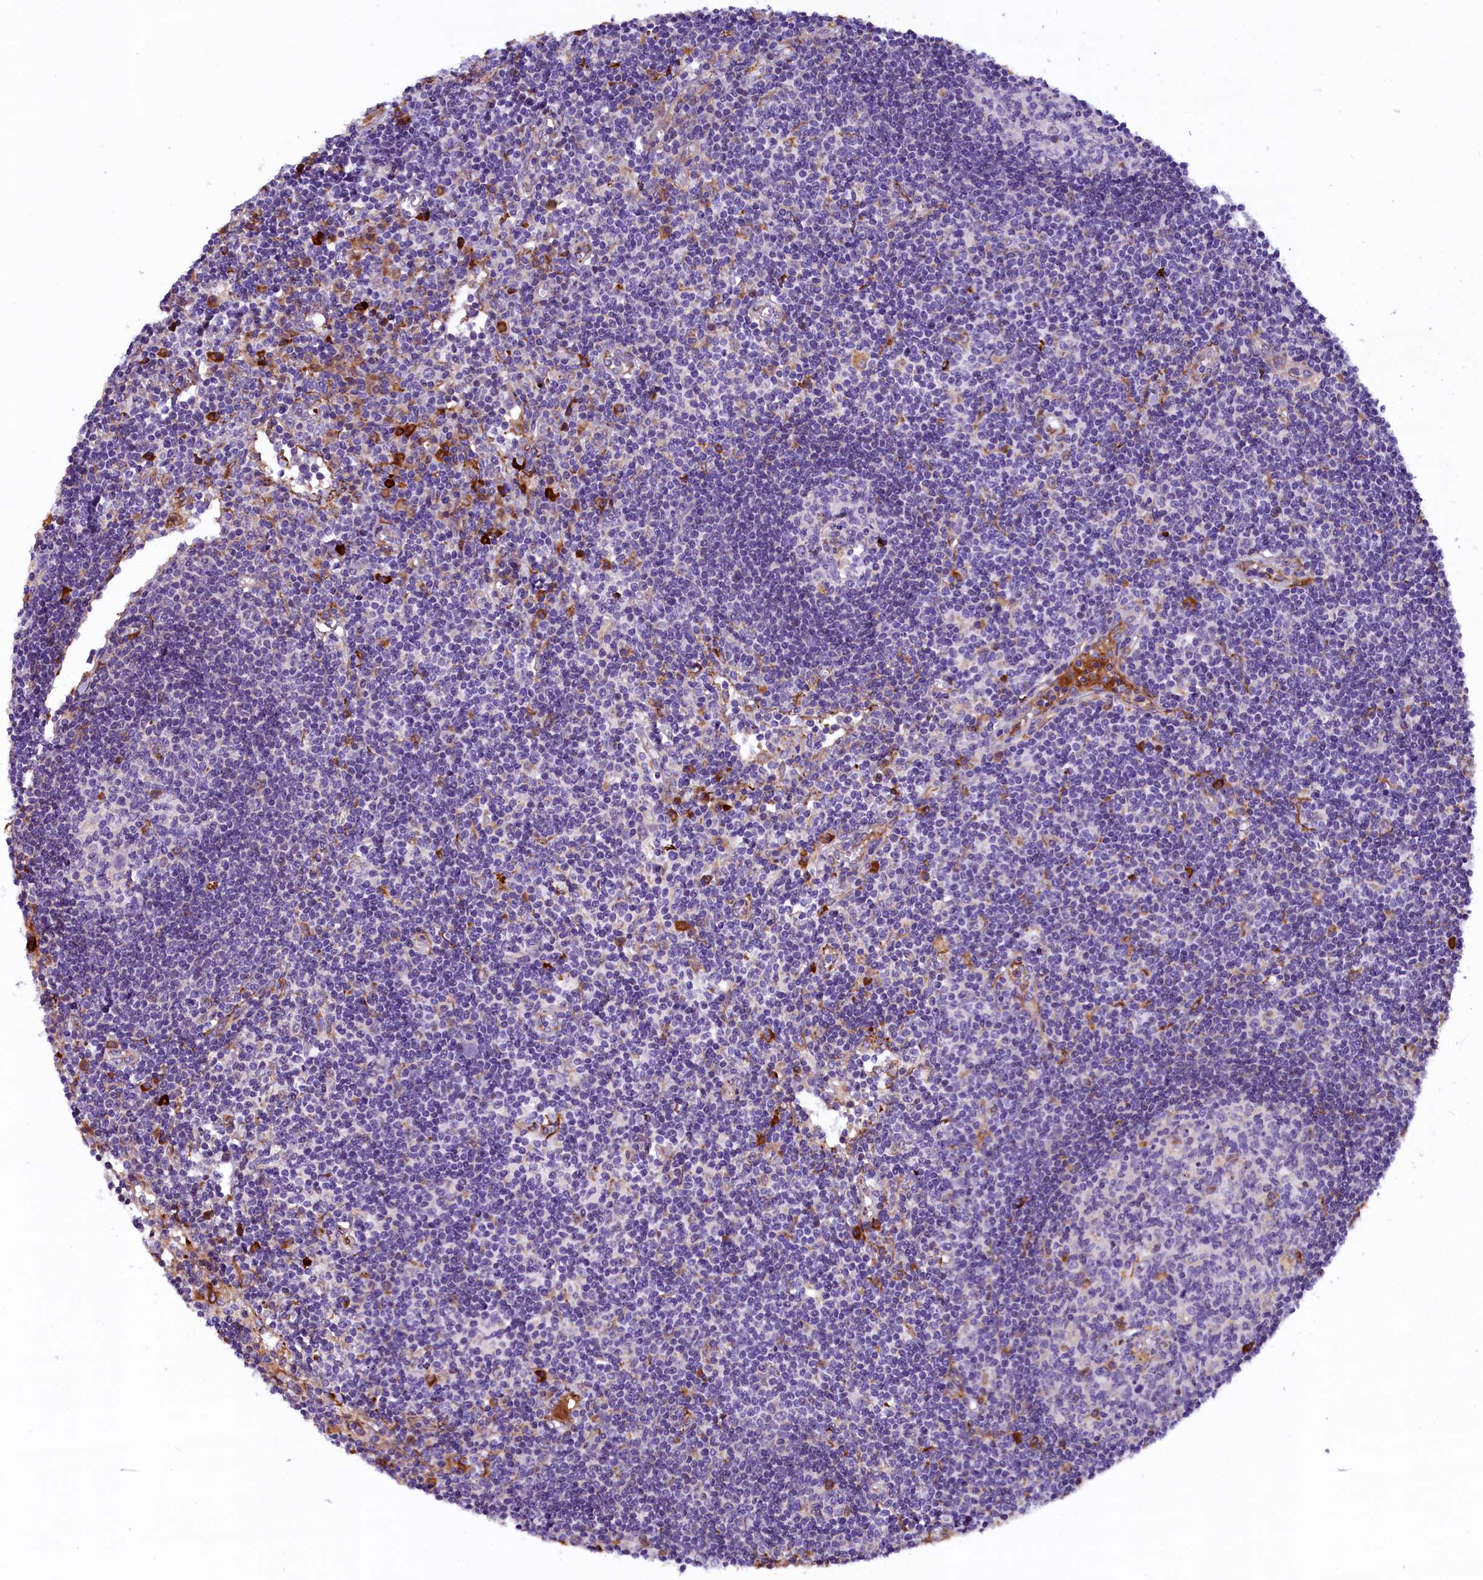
{"staining": {"intensity": "negative", "quantity": "none", "location": "none"}, "tissue": "lymph node", "cell_type": "Germinal center cells", "image_type": "normal", "snomed": [{"axis": "morphology", "description": "Normal tissue, NOS"}, {"axis": "topography", "description": "Lymph node"}], "caption": "This is an immunohistochemistry (IHC) micrograph of unremarkable lymph node. There is no positivity in germinal center cells.", "gene": "CMTR2", "patient": {"sex": "female", "age": 55}}